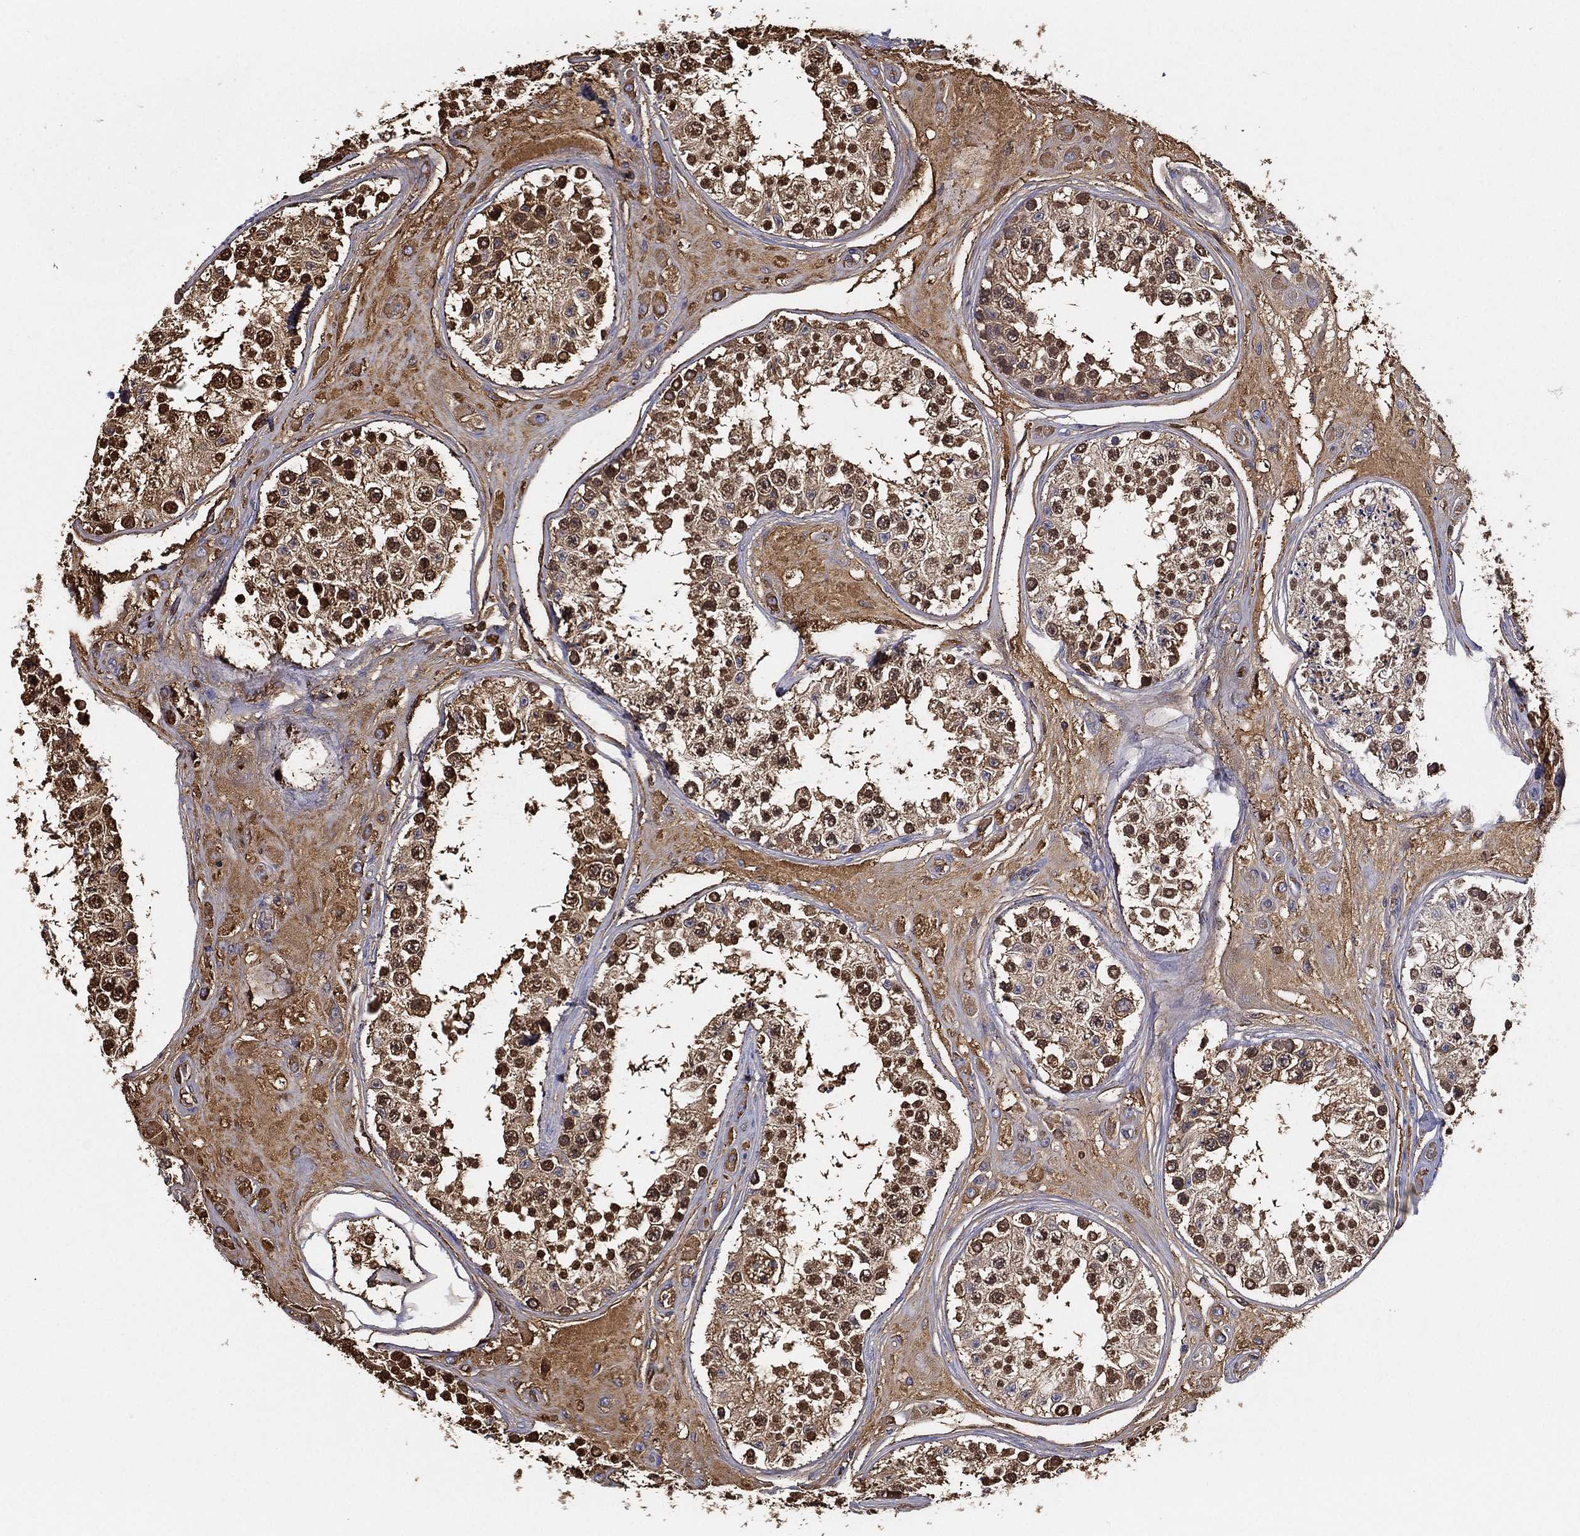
{"staining": {"intensity": "strong", "quantity": "<25%", "location": "nuclear"}, "tissue": "testis", "cell_type": "Cells in seminiferous ducts", "image_type": "normal", "snomed": [{"axis": "morphology", "description": "Normal tissue, NOS"}, {"axis": "topography", "description": "Testis"}], "caption": "Immunohistochemical staining of unremarkable human testis demonstrates <25% levels of strong nuclear protein positivity in about <25% of cells in seminiferous ducts. (DAB (3,3'-diaminobenzidine) IHC with brightfield microscopy, high magnification).", "gene": "IFNB1", "patient": {"sex": "male", "age": 25}}